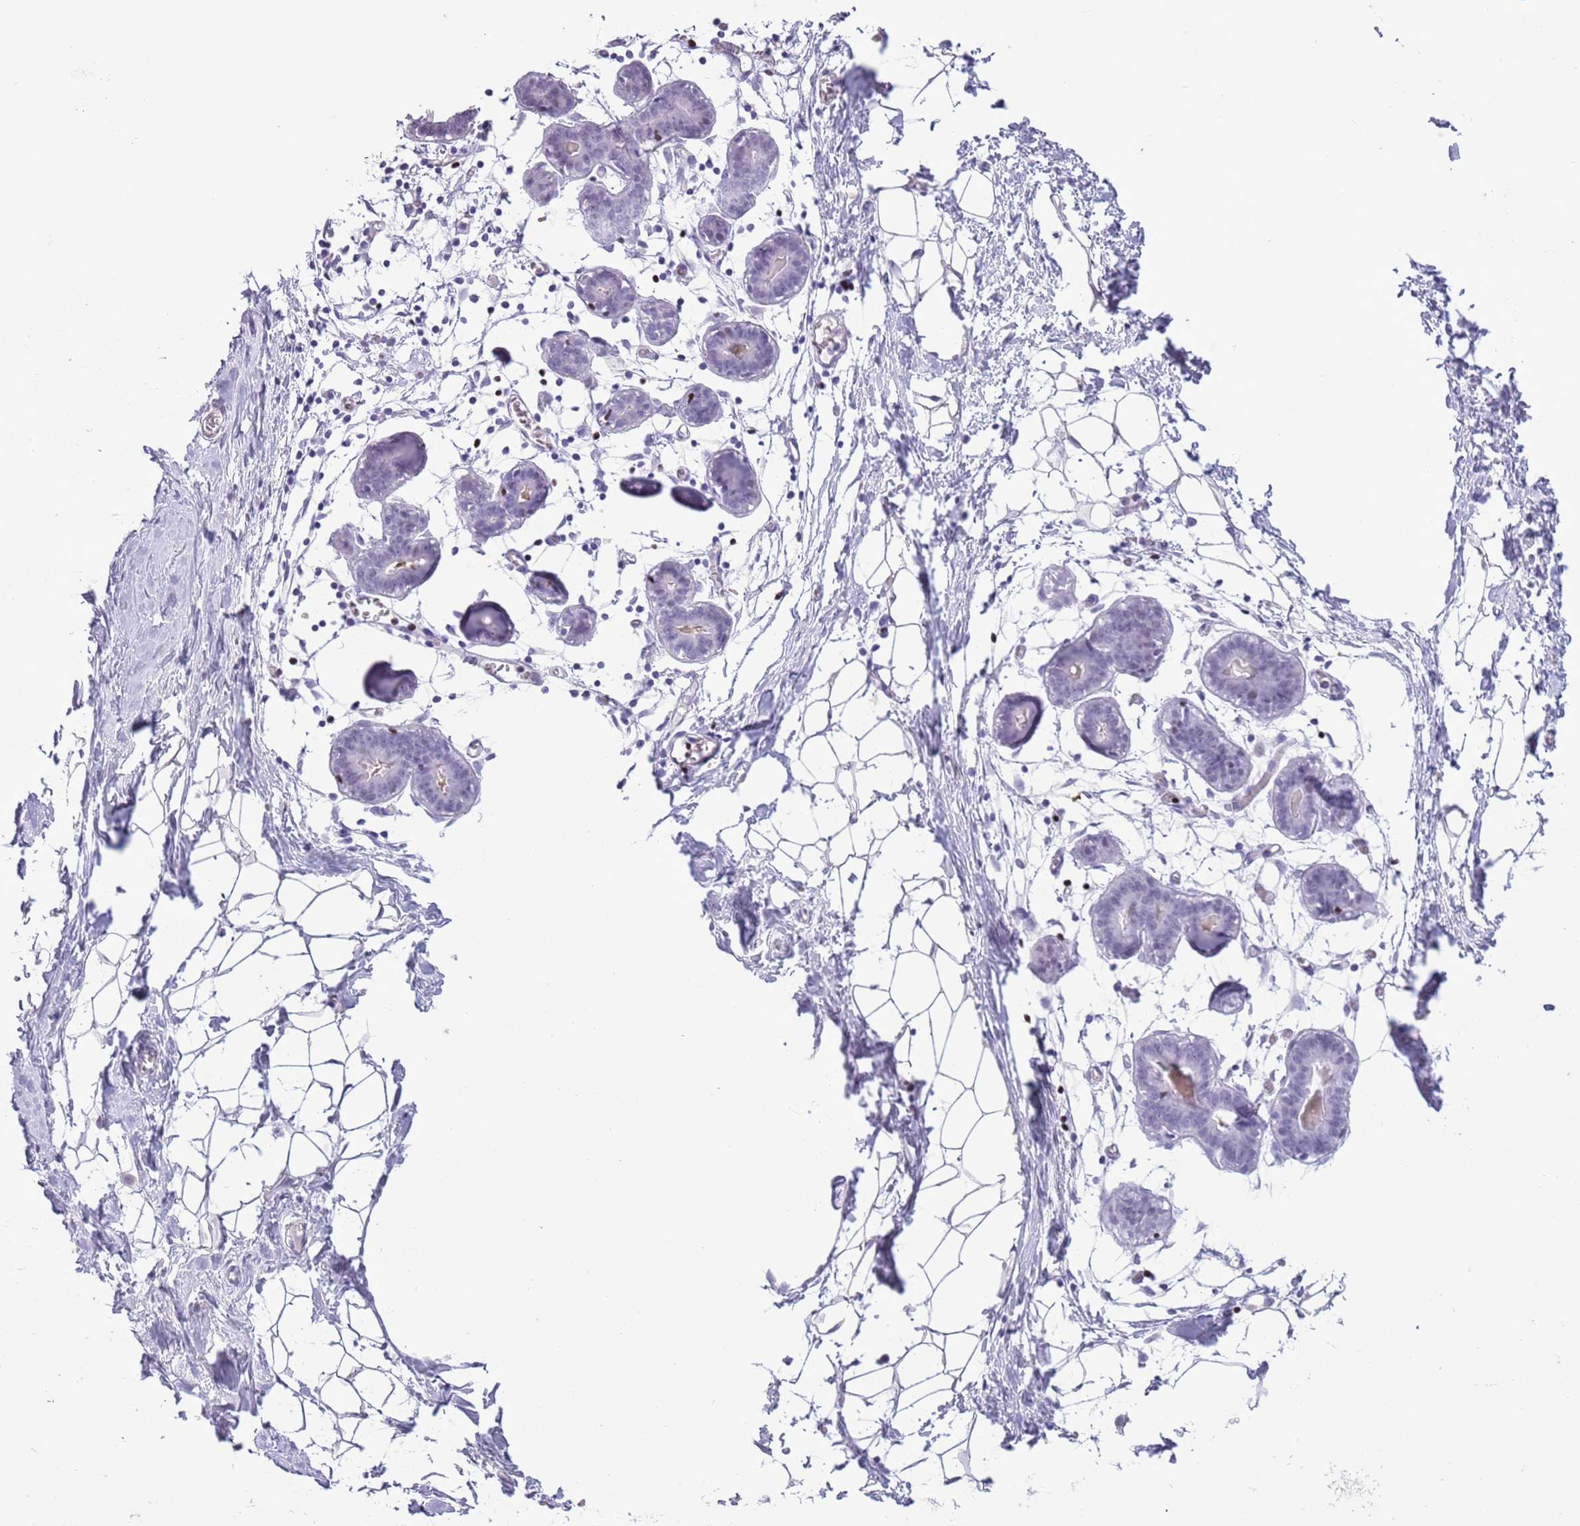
{"staining": {"intensity": "negative", "quantity": "none", "location": "none"}, "tissue": "breast", "cell_type": "Adipocytes", "image_type": "normal", "snomed": [{"axis": "morphology", "description": "Normal tissue, NOS"}, {"axis": "topography", "description": "Breast"}], "caption": "Adipocytes show no significant expression in unremarkable breast.", "gene": "BCL11B", "patient": {"sex": "female", "age": 27}}